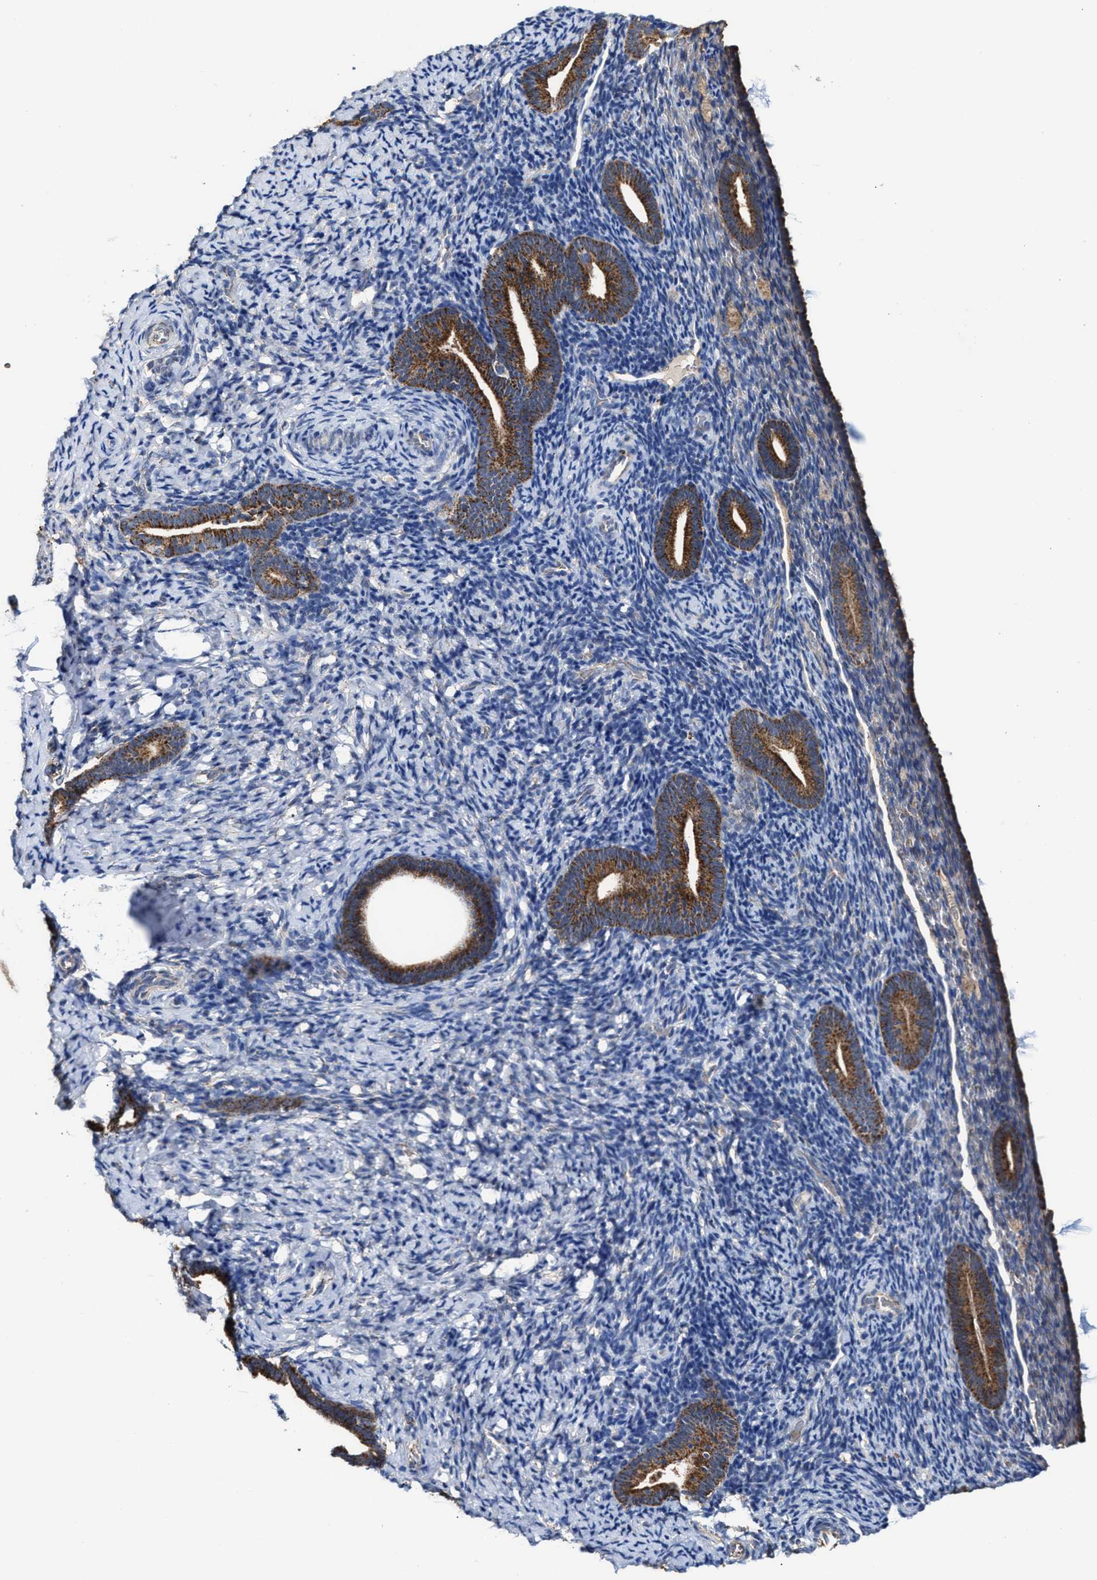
{"staining": {"intensity": "weak", "quantity": "<25%", "location": "cytoplasmic/membranous"}, "tissue": "endometrium", "cell_type": "Cells in endometrial stroma", "image_type": "normal", "snomed": [{"axis": "morphology", "description": "Normal tissue, NOS"}, {"axis": "topography", "description": "Endometrium"}], "caption": "This is a photomicrograph of immunohistochemistry (IHC) staining of unremarkable endometrium, which shows no expression in cells in endometrial stroma. (DAB (3,3'-diaminobenzidine) immunohistochemistry visualized using brightfield microscopy, high magnification).", "gene": "MECR", "patient": {"sex": "female", "age": 51}}